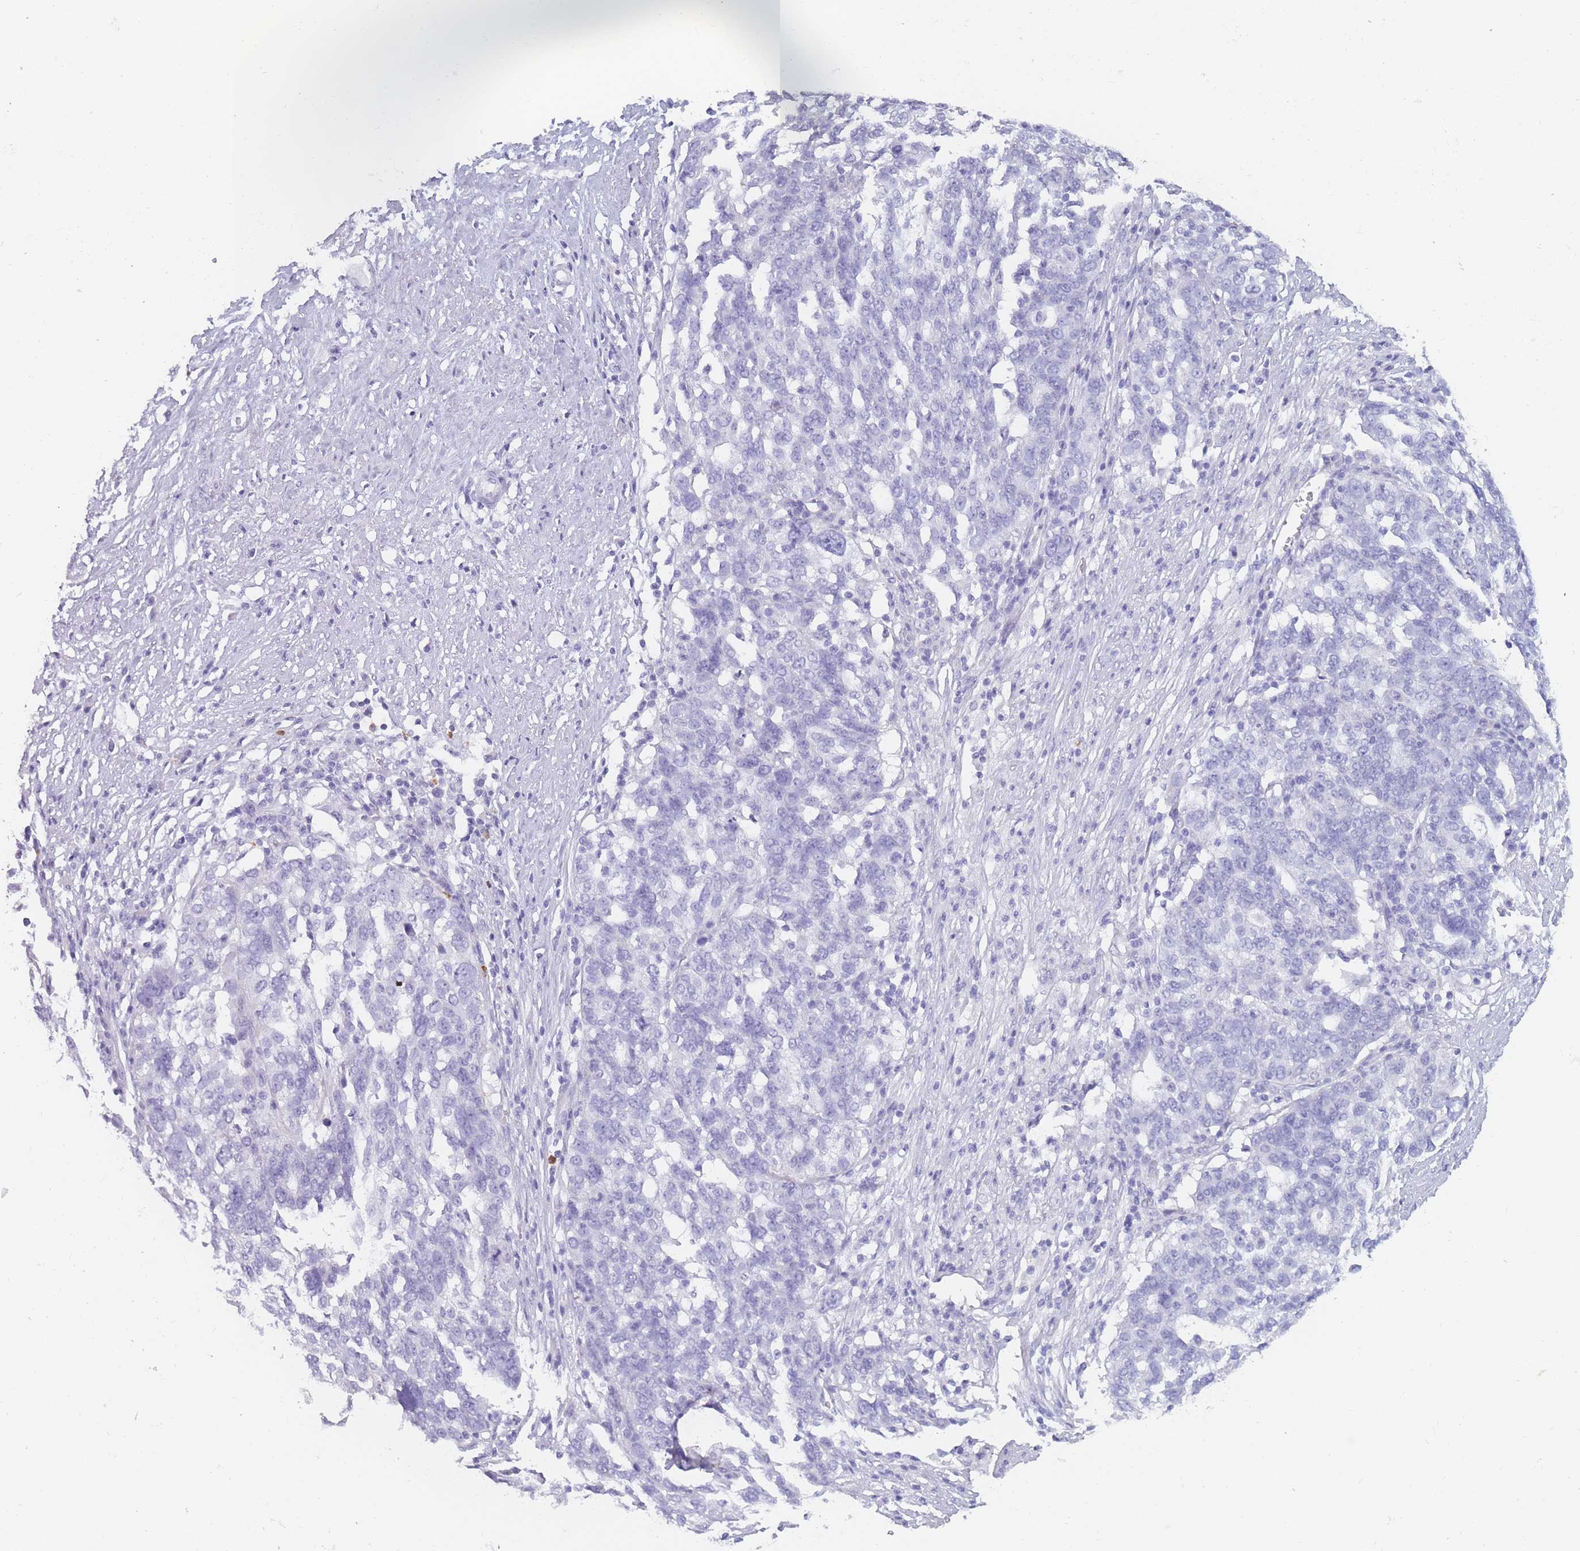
{"staining": {"intensity": "negative", "quantity": "none", "location": "none"}, "tissue": "ovarian cancer", "cell_type": "Tumor cells", "image_type": "cancer", "snomed": [{"axis": "morphology", "description": "Cystadenocarcinoma, serous, NOS"}, {"axis": "topography", "description": "Ovary"}], "caption": "Human ovarian serous cystadenocarcinoma stained for a protein using immunohistochemistry demonstrates no expression in tumor cells.", "gene": "ZNF627", "patient": {"sex": "female", "age": 59}}